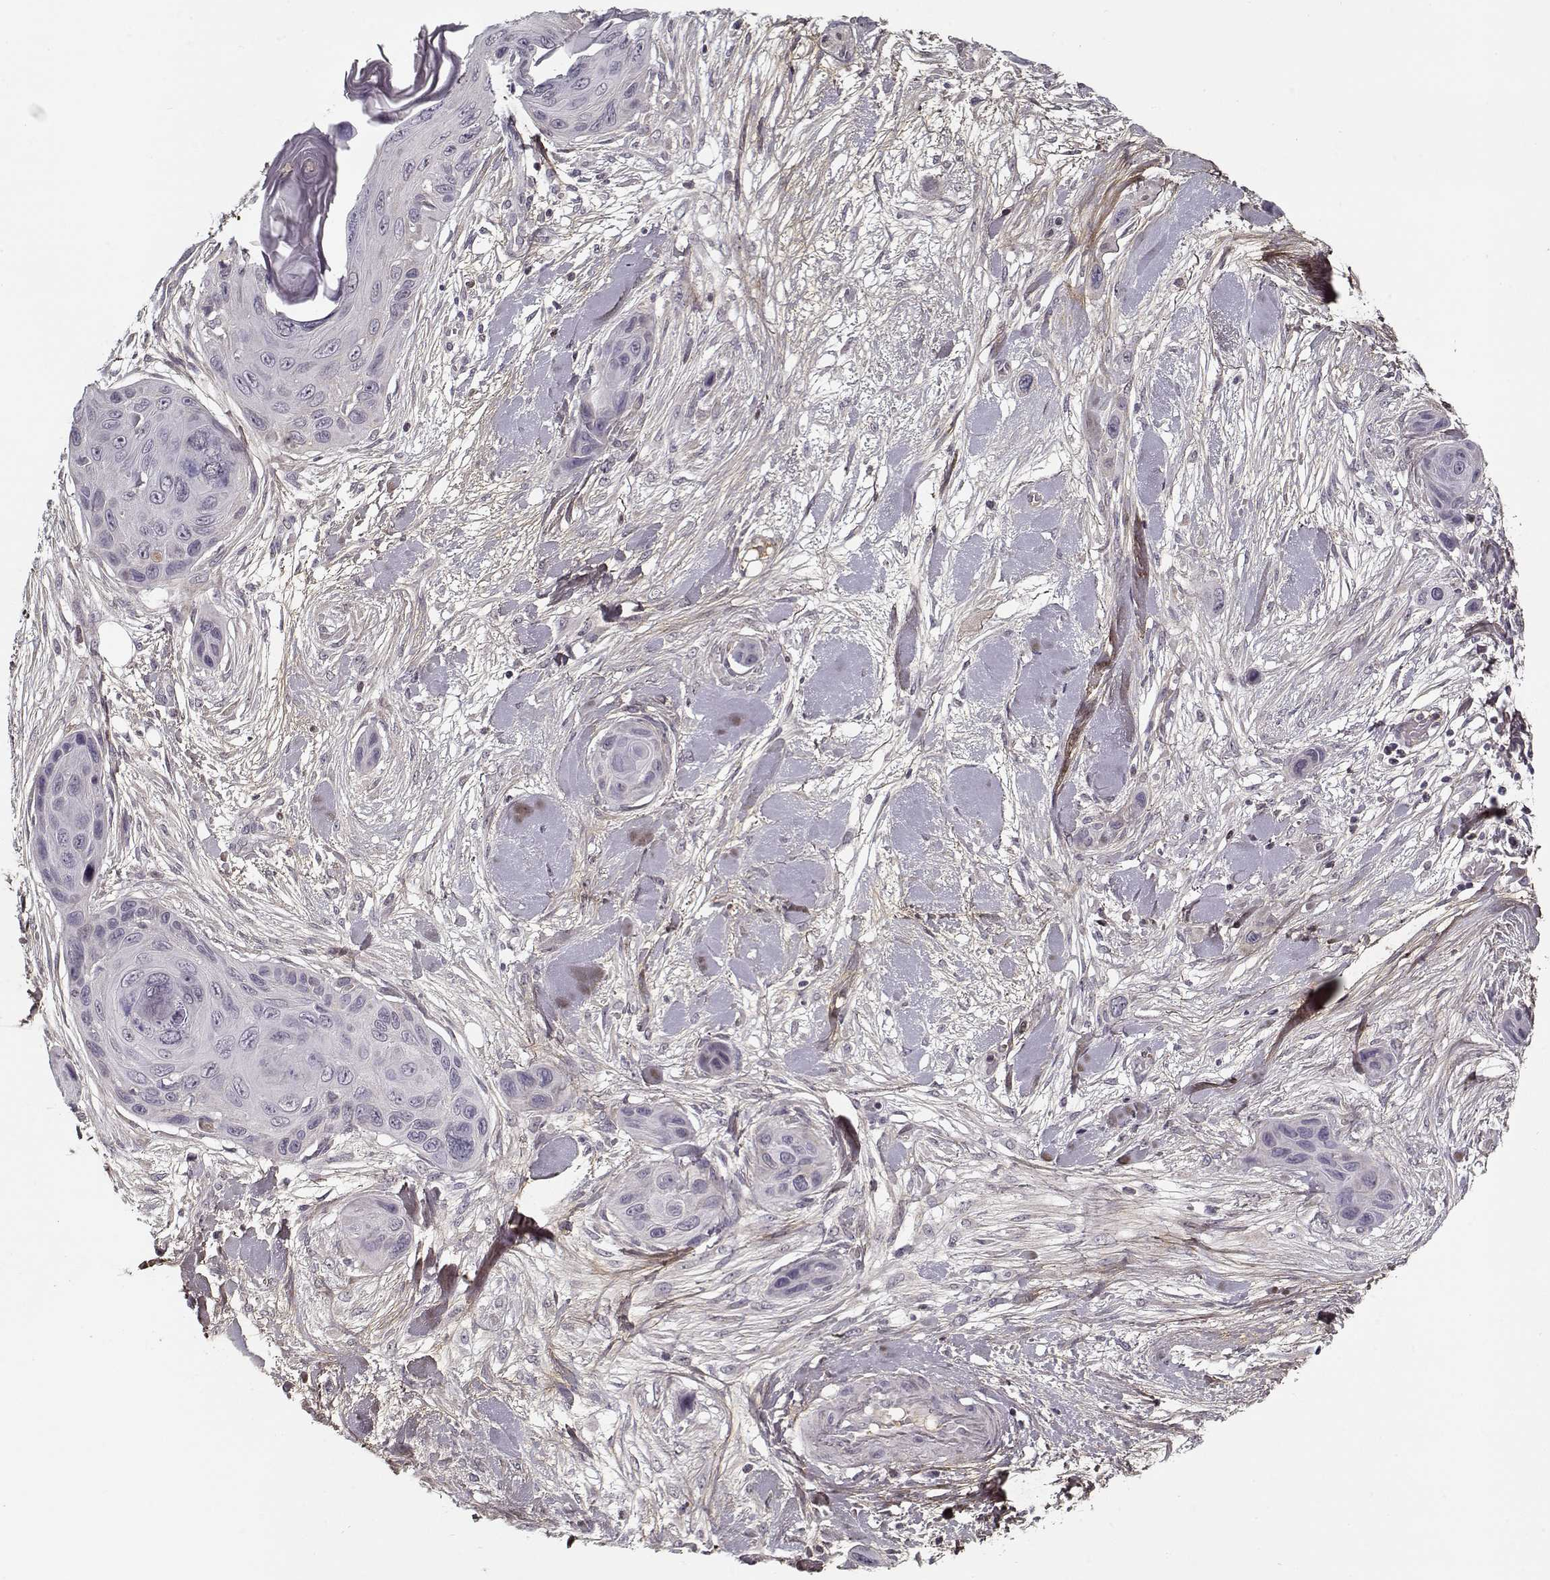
{"staining": {"intensity": "negative", "quantity": "none", "location": "none"}, "tissue": "skin cancer", "cell_type": "Tumor cells", "image_type": "cancer", "snomed": [{"axis": "morphology", "description": "Squamous cell carcinoma, NOS"}, {"axis": "topography", "description": "Skin"}], "caption": "Human skin cancer (squamous cell carcinoma) stained for a protein using immunohistochemistry (IHC) reveals no positivity in tumor cells.", "gene": "LUM", "patient": {"sex": "male", "age": 82}}